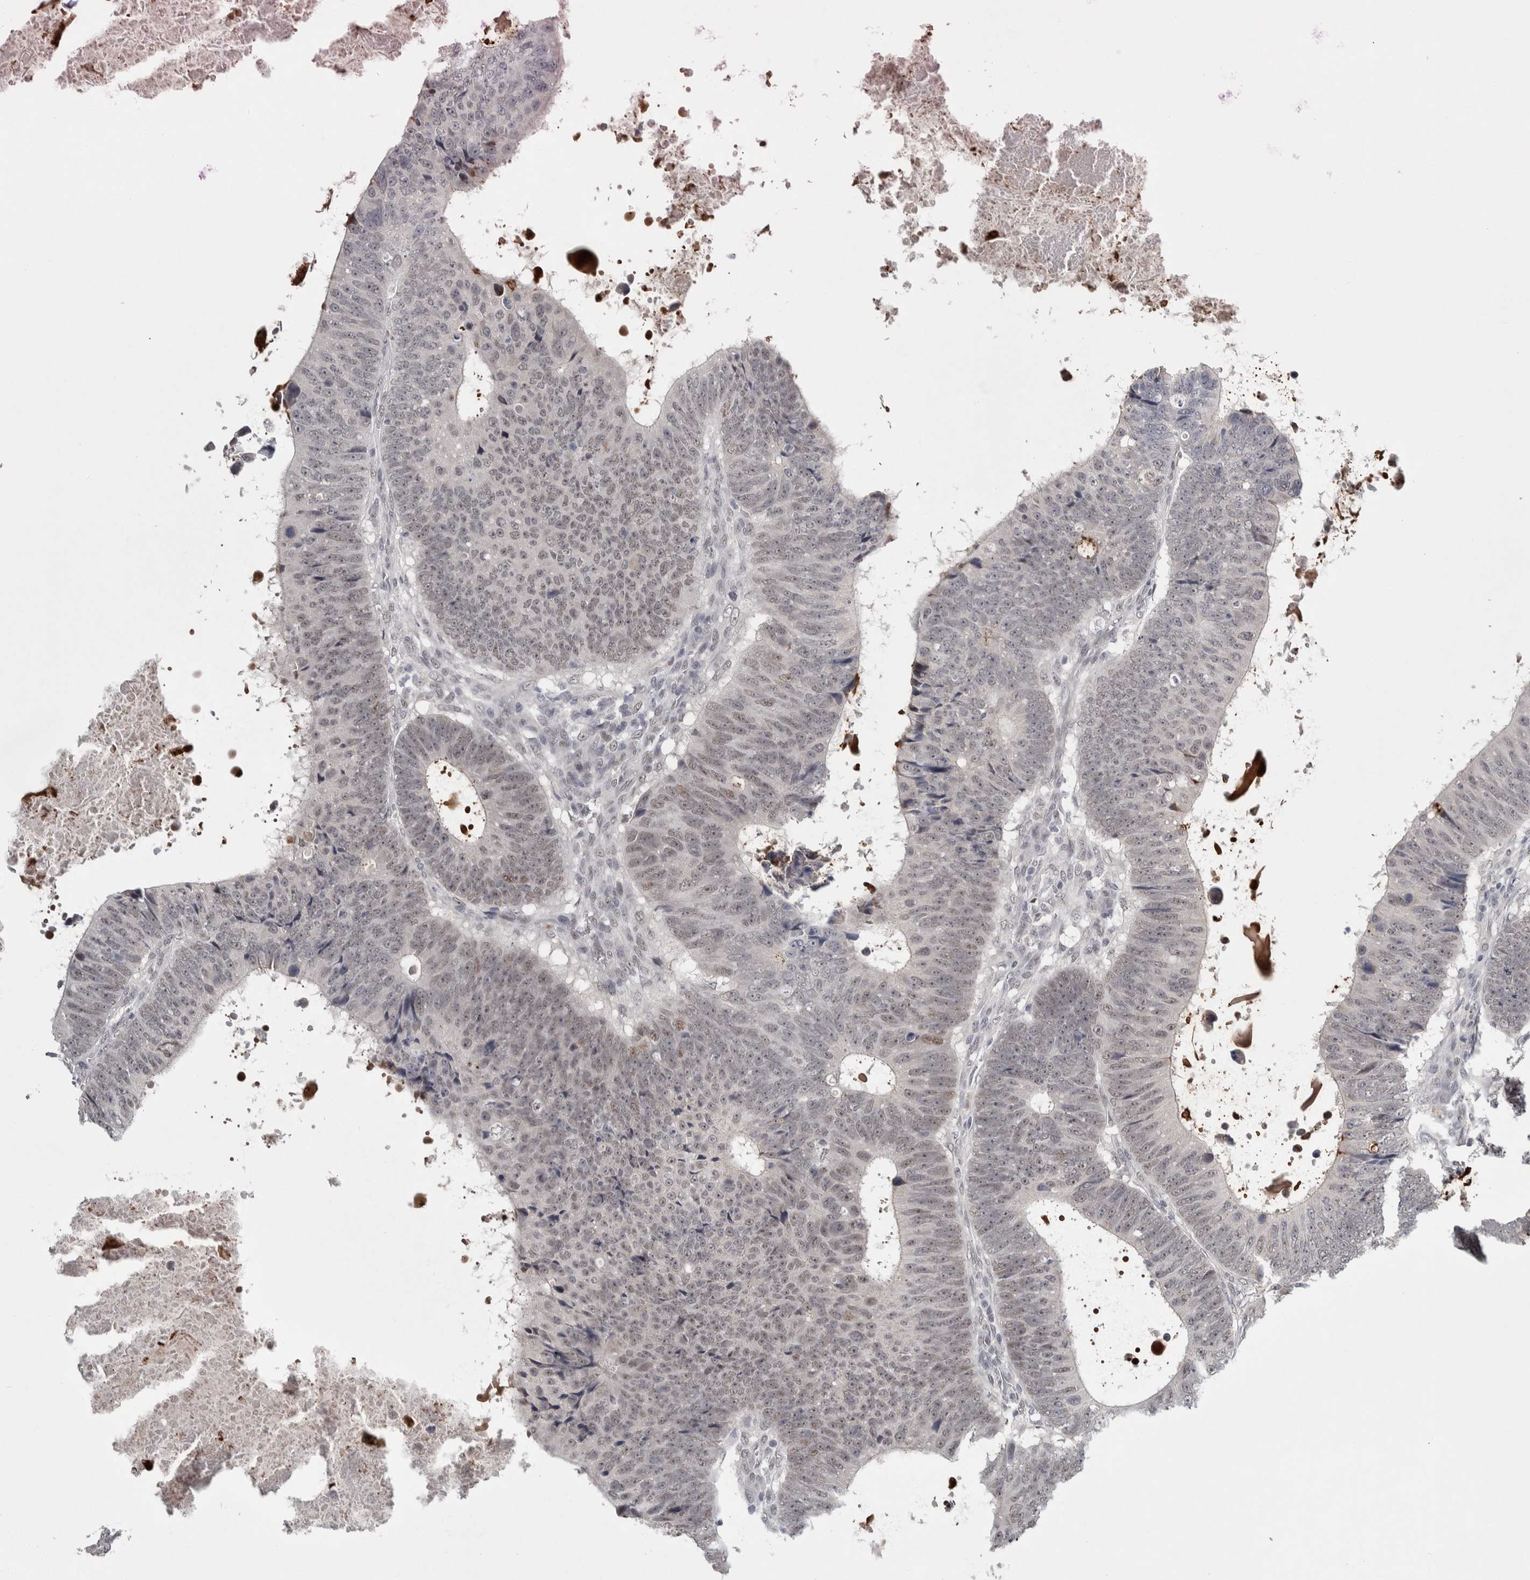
{"staining": {"intensity": "weak", "quantity": ">75%", "location": "nuclear"}, "tissue": "colorectal cancer", "cell_type": "Tumor cells", "image_type": "cancer", "snomed": [{"axis": "morphology", "description": "Adenocarcinoma, NOS"}, {"axis": "topography", "description": "Colon"}], "caption": "DAB immunohistochemical staining of human colorectal adenocarcinoma demonstrates weak nuclear protein staining in approximately >75% of tumor cells. The protein of interest is stained brown, and the nuclei are stained in blue (DAB IHC with brightfield microscopy, high magnification).", "gene": "ASPN", "patient": {"sex": "male", "age": 56}}